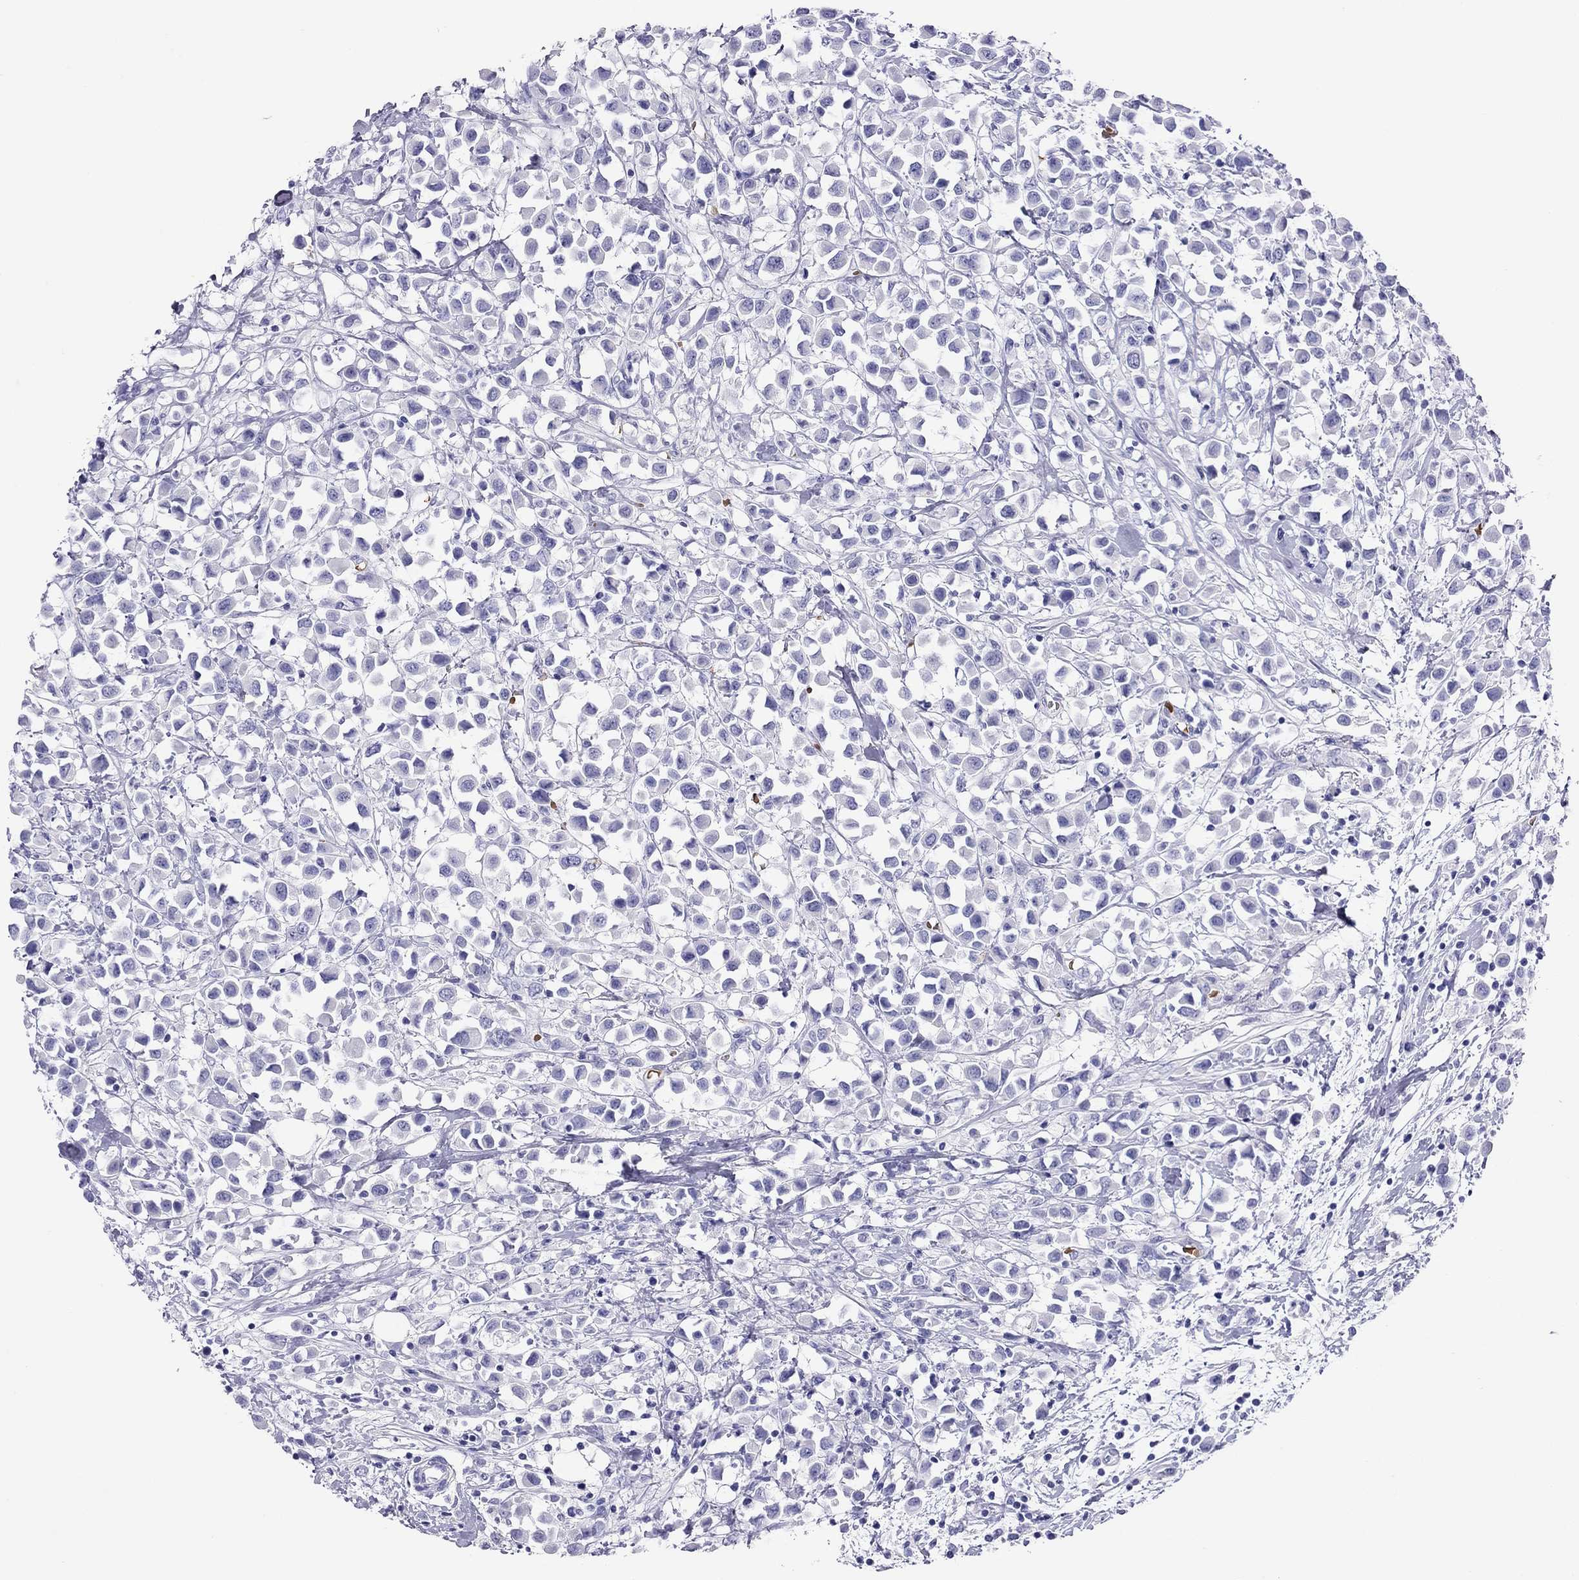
{"staining": {"intensity": "negative", "quantity": "none", "location": "none"}, "tissue": "breast cancer", "cell_type": "Tumor cells", "image_type": "cancer", "snomed": [{"axis": "morphology", "description": "Duct carcinoma"}, {"axis": "topography", "description": "Breast"}], "caption": "The IHC image has no significant expression in tumor cells of breast cancer (infiltrating ductal carcinoma) tissue.", "gene": "PTPRN", "patient": {"sex": "female", "age": 61}}